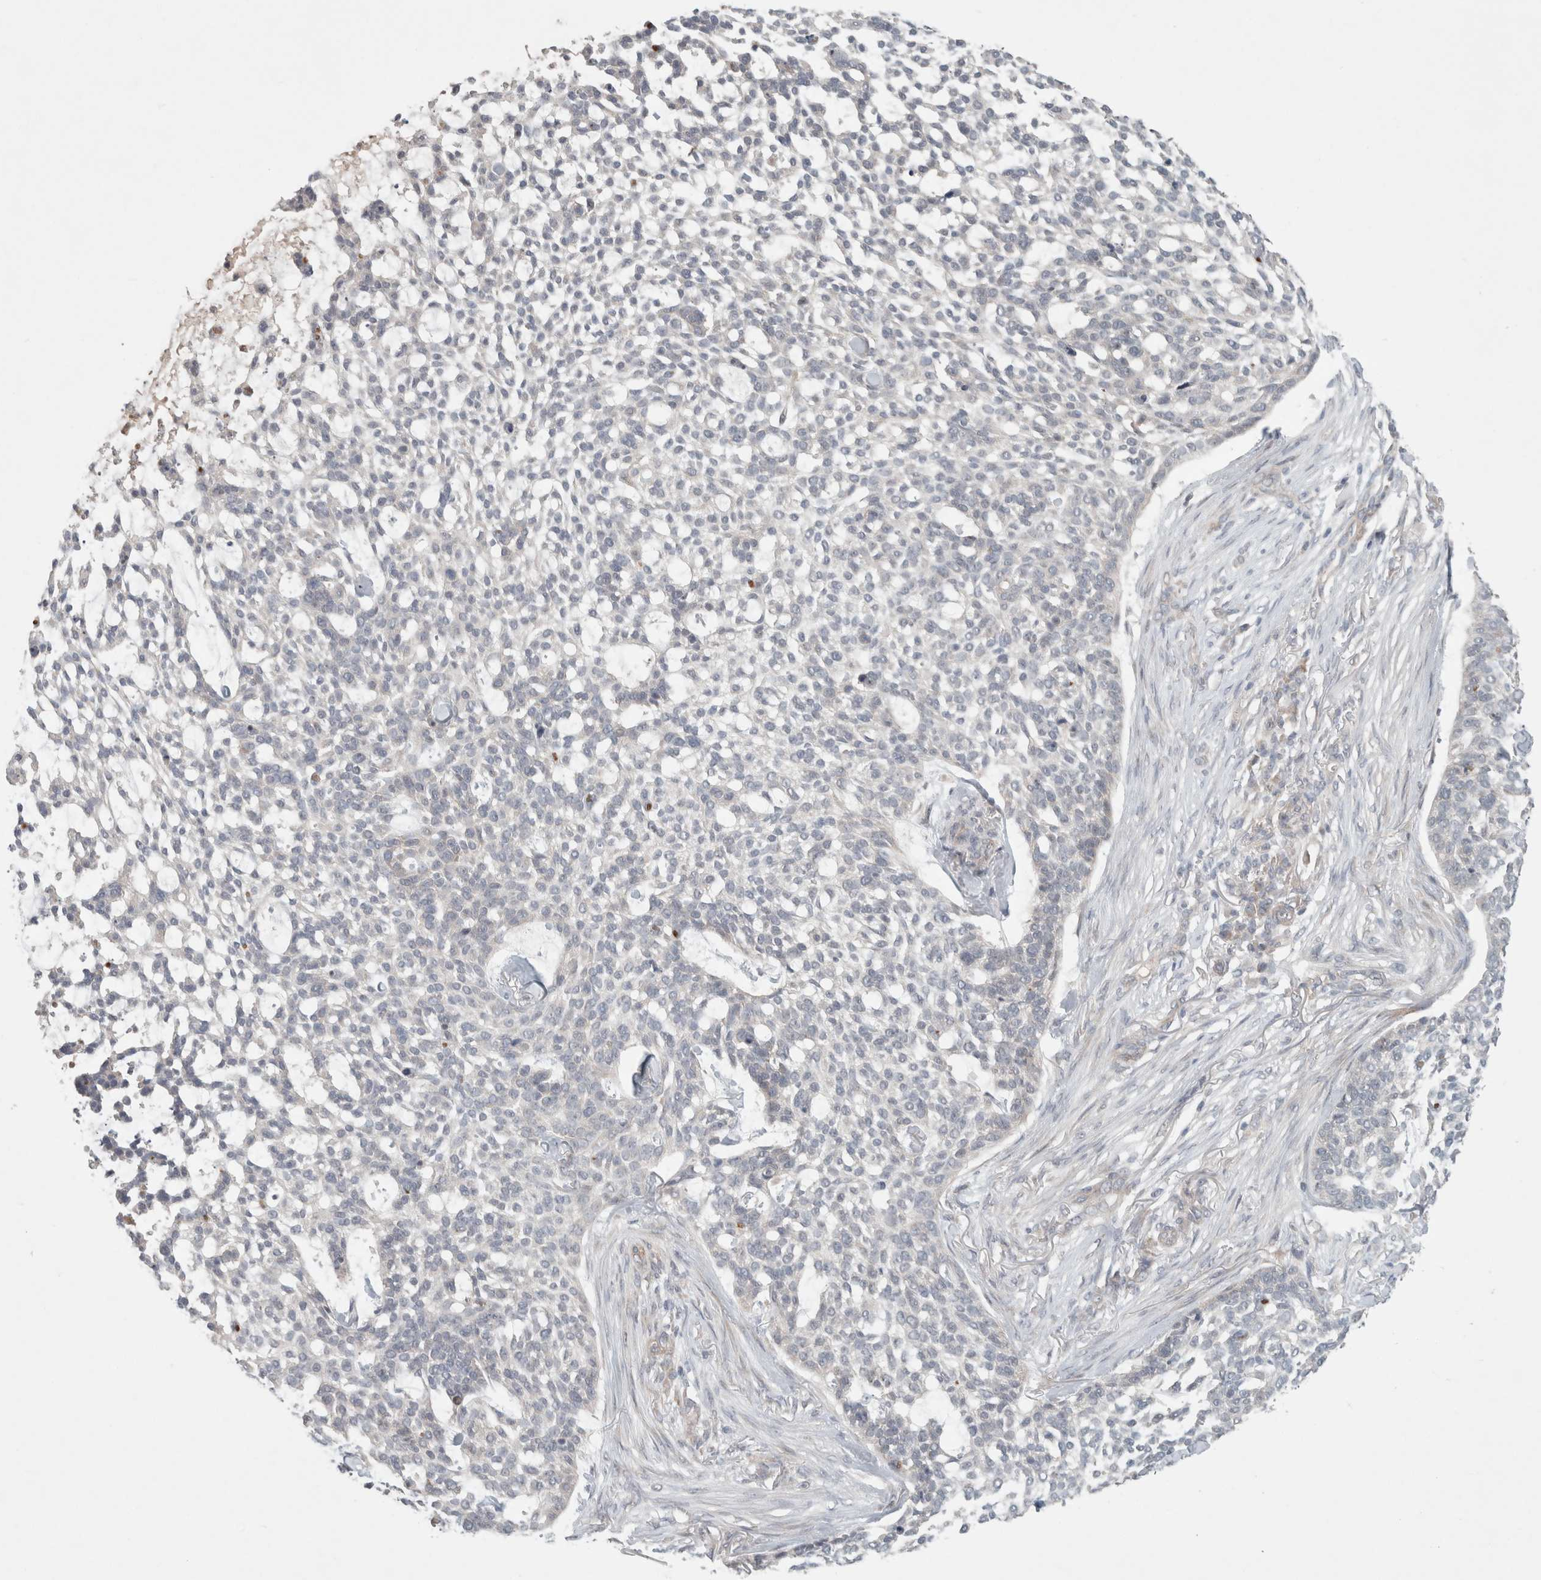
{"staining": {"intensity": "negative", "quantity": "none", "location": "none"}, "tissue": "skin cancer", "cell_type": "Tumor cells", "image_type": "cancer", "snomed": [{"axis": "morphology", "description": "Basal cell carcinoma"}, {"axis": "topography", "description": "Skin"}], "caption": "Image shows no protein expression in tumor cells of skin cancer tissue.", "gene": "RASAL2", "patient": {"sex": "female", "age": 64}}